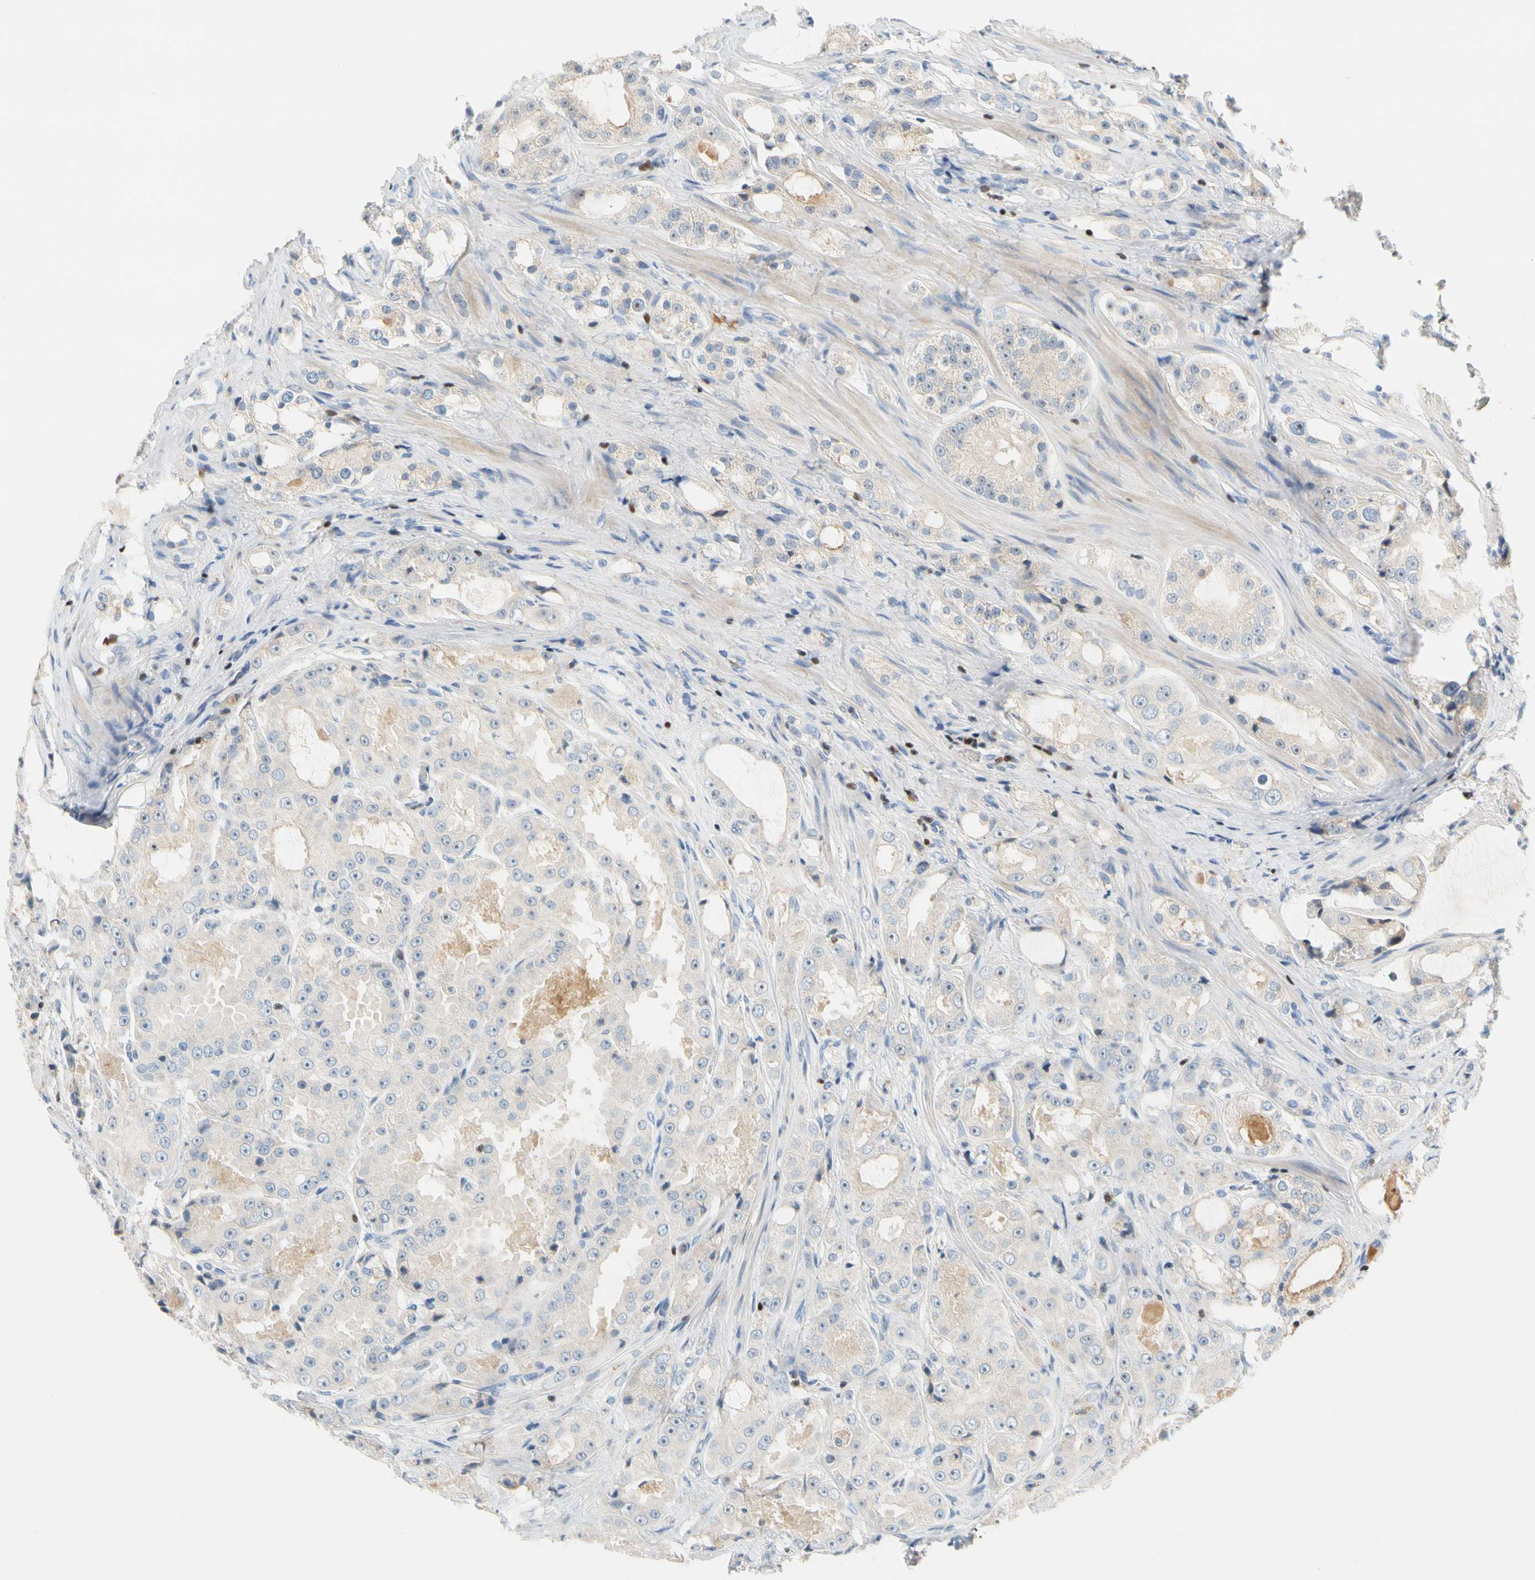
{"staining": {"intensity": "negative", "quantity": "none", "location": "none"}, "tissue": "prostate cancer", "cell_type": "Tumor cells", "image_type": "cancer", "snomed": [{"axis": "morphology", "description": "Adenocarcinoma, High grade"}, {"axis": "topography", "description": "Prostate"}], "caption": "High power microscopy micrograph of an immunohistochemistry image of prostate cancer (high-grade adenocarcinoma), revealing no significant positivity in tumor cells.", "gene": "SP140", "patient": {"sex": "male", "age": 73}}